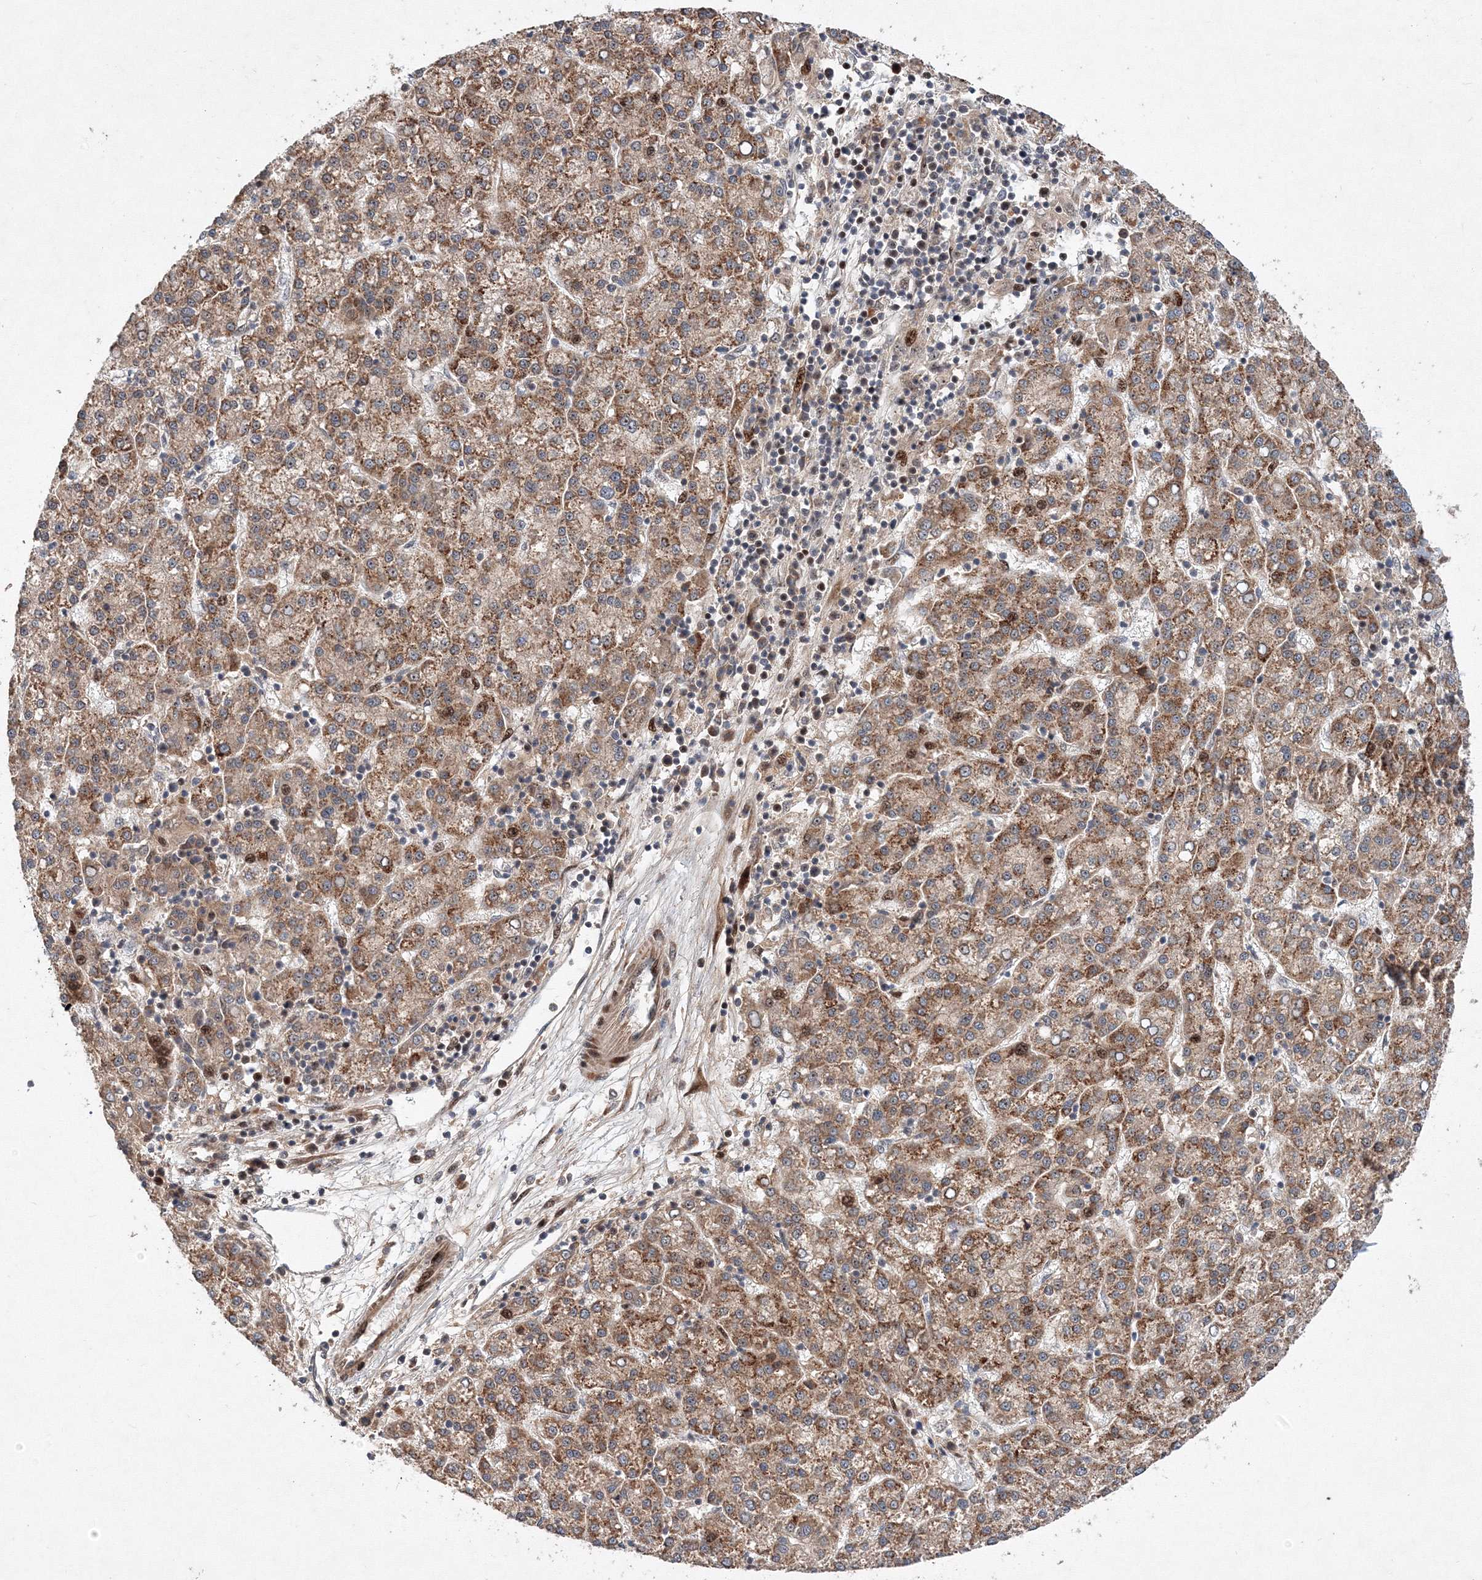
{"staining": {"intensity": "moderate", "quantity": ">75%", "location": "cytoplasmic/membranous"}, "tissue": "liver cancer", "cell_type": "Tumor cells", "image_type": "cancer", "snomed": [{"axis": "morphology", "description": "Carcinoma, Hepatocellular, NOS"}, {"axis": "topography", "description": "Liver"}], "caption": "Immunohistochemistry staining of liver cancer (hepatocellular carcinoma), which shows medium levels of moderate cytoplasmic/membranous positivity in approximately >75% of tumor cells indicating moderate cytoplasmic/membranous protein positivity. The staining was performed using DAB (3,3'-diaminobenzidine) (brown) for protein detection and nuclei were counterstained in hematoxylin (blue).", "gene": "ANKAR", "patient": {"sex": "female", "age": 58}}